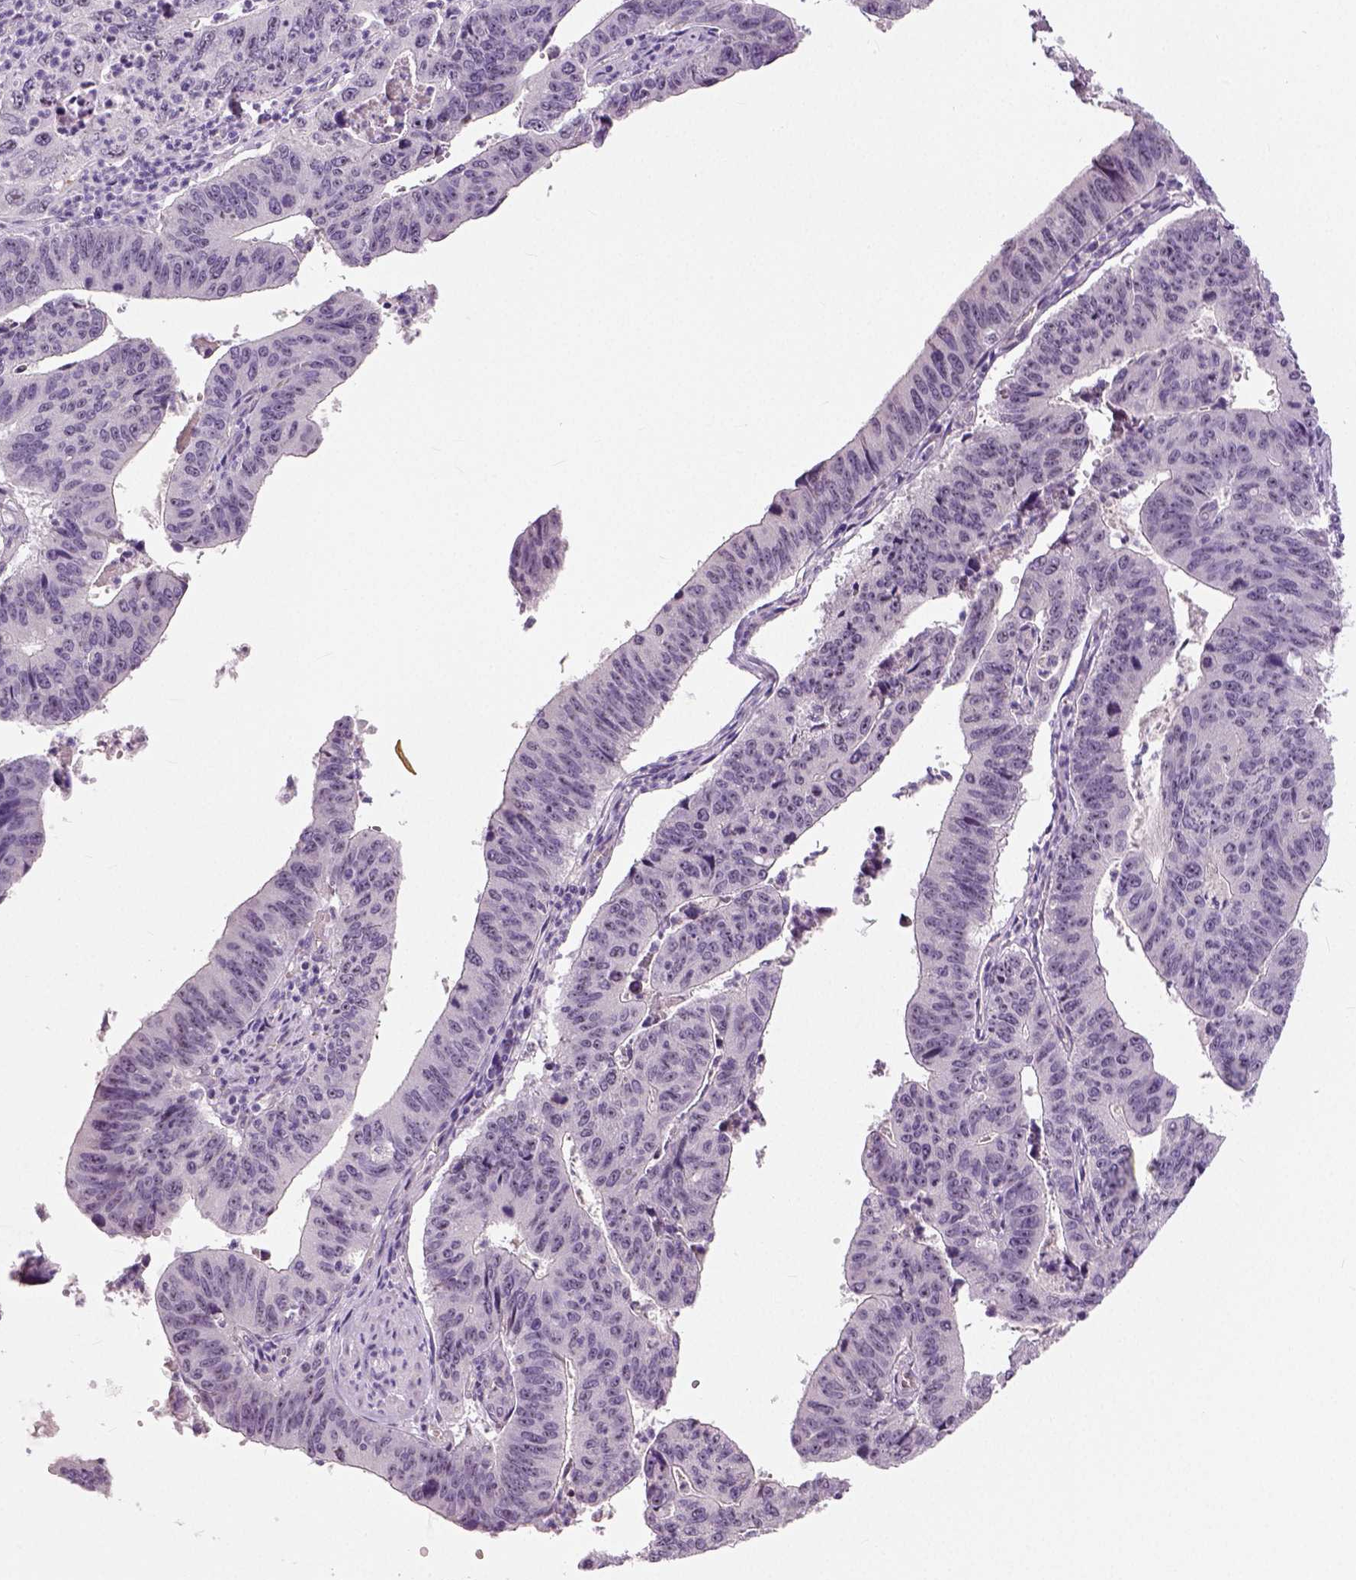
{"staining": {"intensity": "negative", "quantity": "none", "location": "none"}, "tissue": "stomach cancer", "cell_type": "Tumor cells", "image_type": "cancer", "snomed": [{"axis": "morphology", "description": "Adenocarcinoma, NOS"}, {"axis": "topography", "description": "Stomach"}], "caption": "Tumor cells are negative for brown protein staining in stomach cancer.", "gene": "NECAB1", "patient": {"sex": "male", "age": 59}}